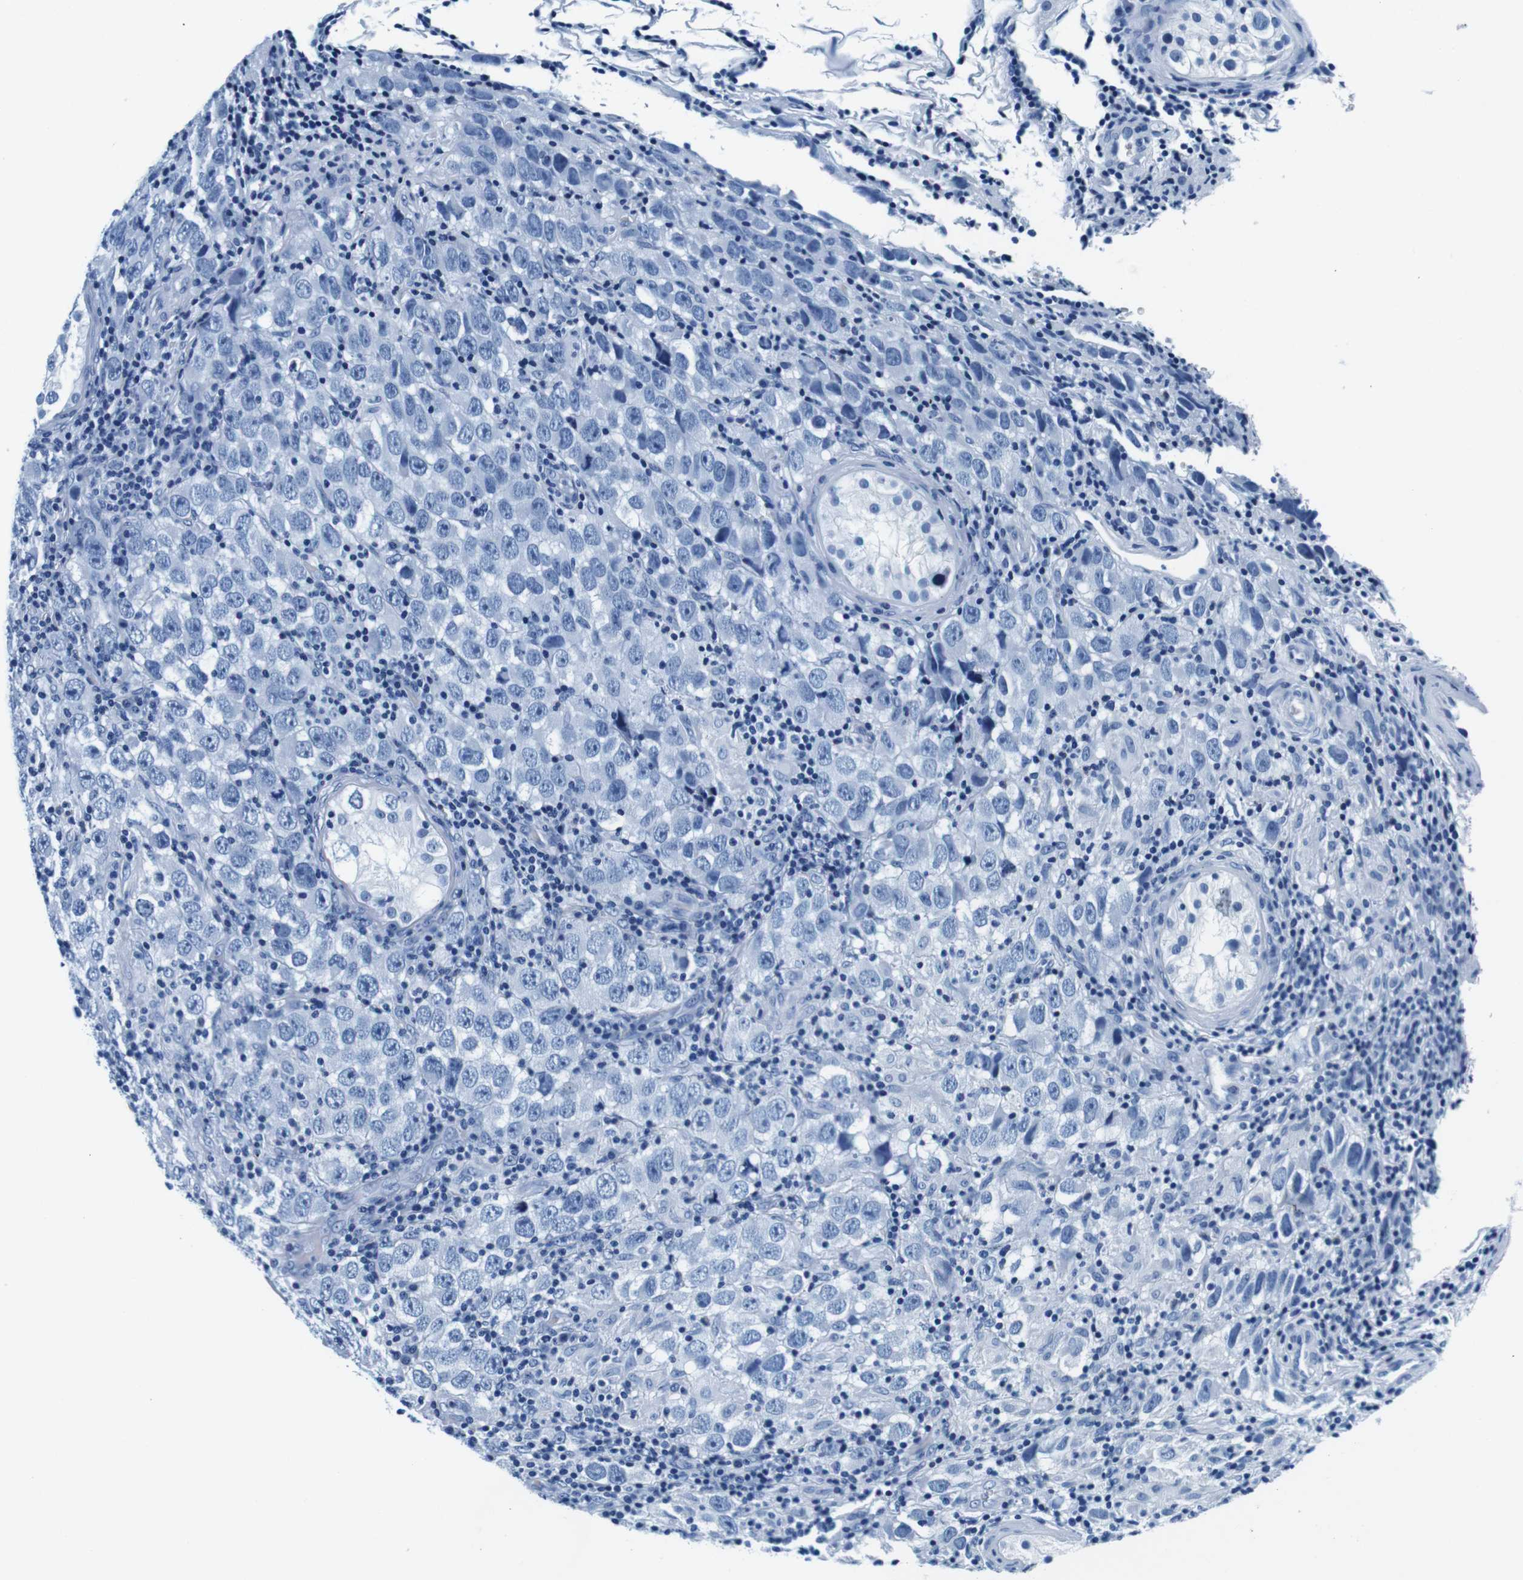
{"staining": {"intensity": "negative", "quantity": "none", "location": "none"}, "tissue": "testis cancer", "cell_type": "Tumor cells", "image_type": "cancer", "snomed": [{"axis": "morphology", "description": "Carcinoma, Embryonal, NOS"}, {"axis": "topography", "description": "Testis"}], "caption": "Tumor cells show no significant protein expression in embryonal carcinoma (testis).", "gene": "ELANE", "patient": {"sex": "male", "age": 21}}